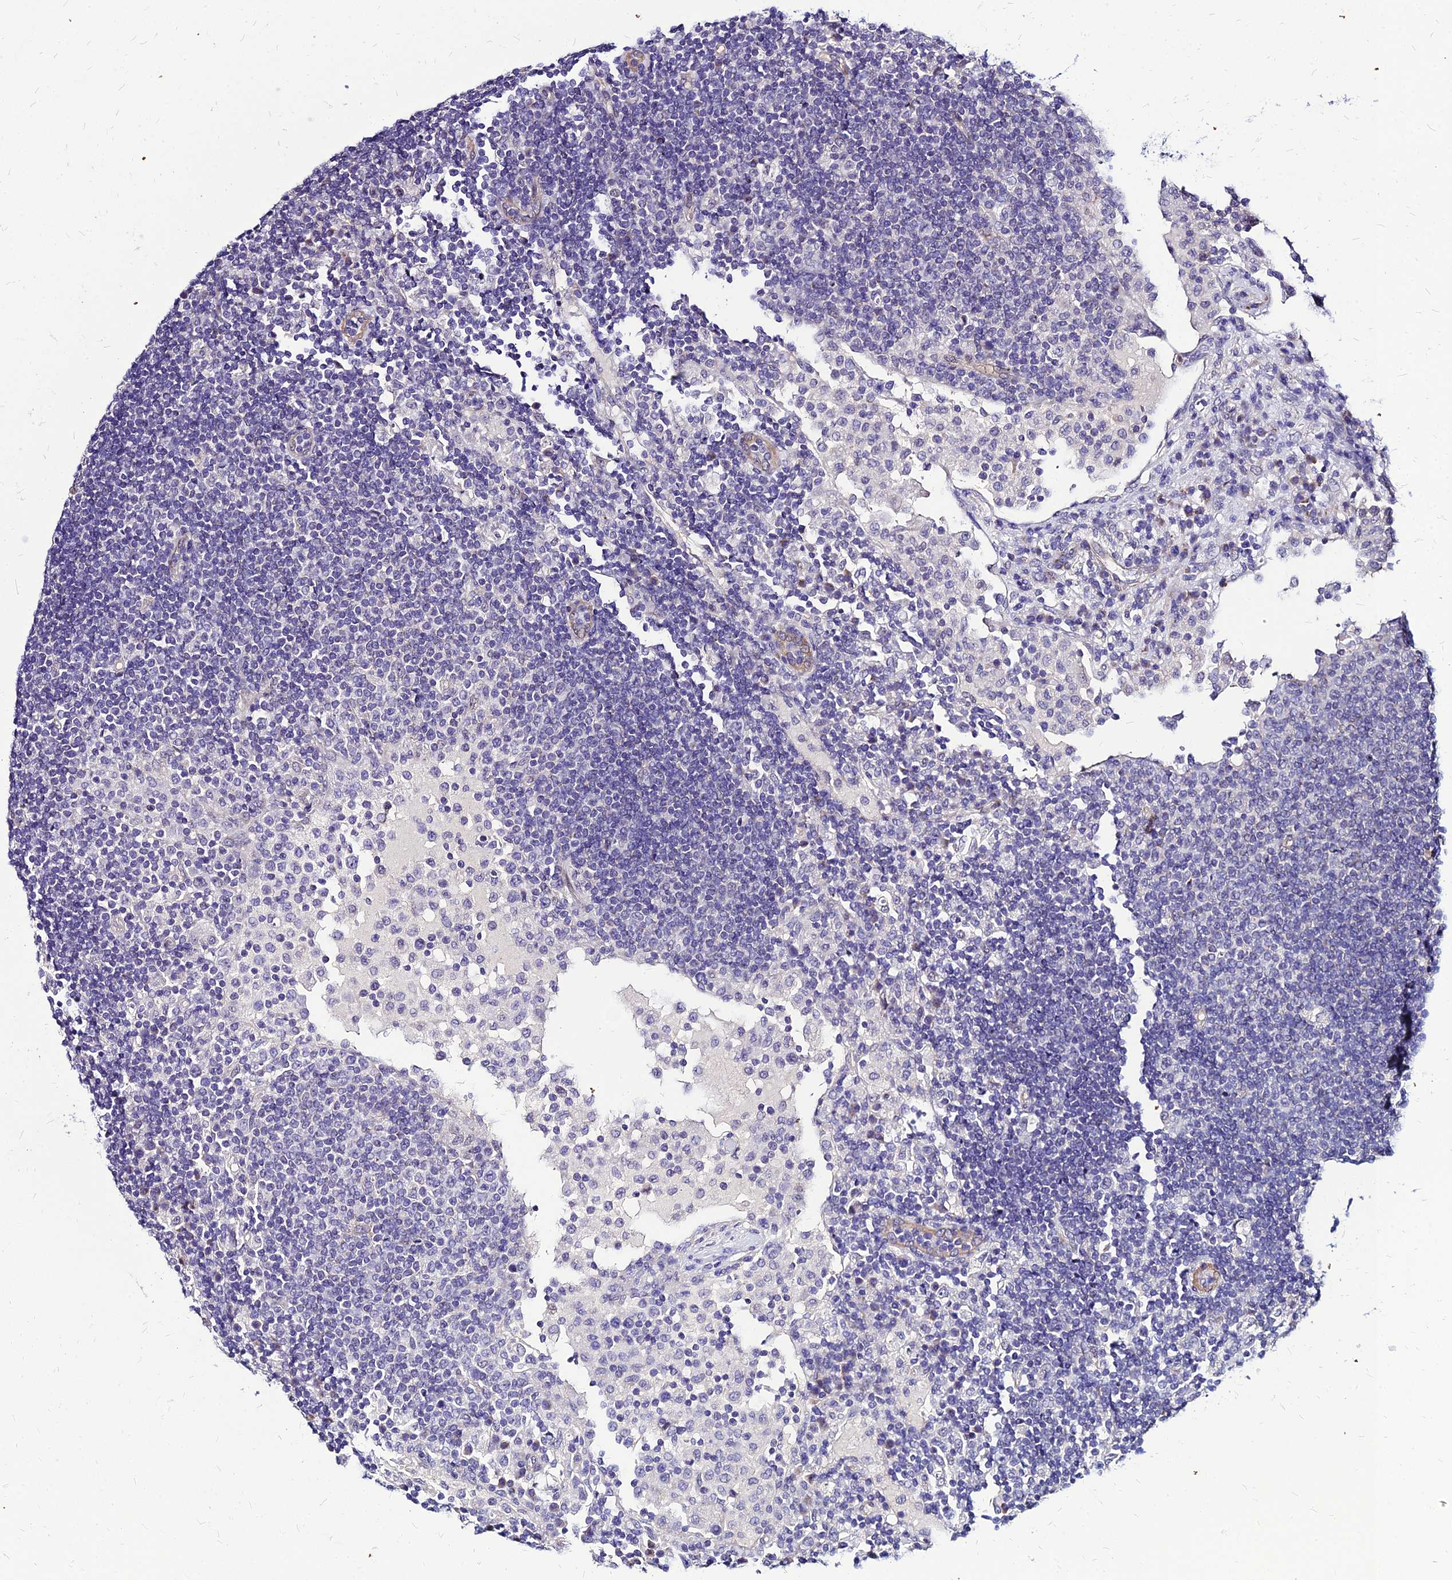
{"staining": {"intensity": "negative", "quantity": "none", "location": "none"}, "tissue": "lymph node", "cell_type": "Non-germinal center cells", "image_type": "normal", "snomed": [{"axis": "morphology", "description": "Normal tissue, NOS"}, {"axis": "topography", "description": "Lymph node"}], "caption": "Micrograph shows no significant protein expression in non-germinal center cells of unremarkable lymph node. The staining is performed using DAB brown chromogen with nuclei counter-stained in using hematoxylin.", "gene": "YEATS2", "patient": {"sex": "female", "age": 53}}